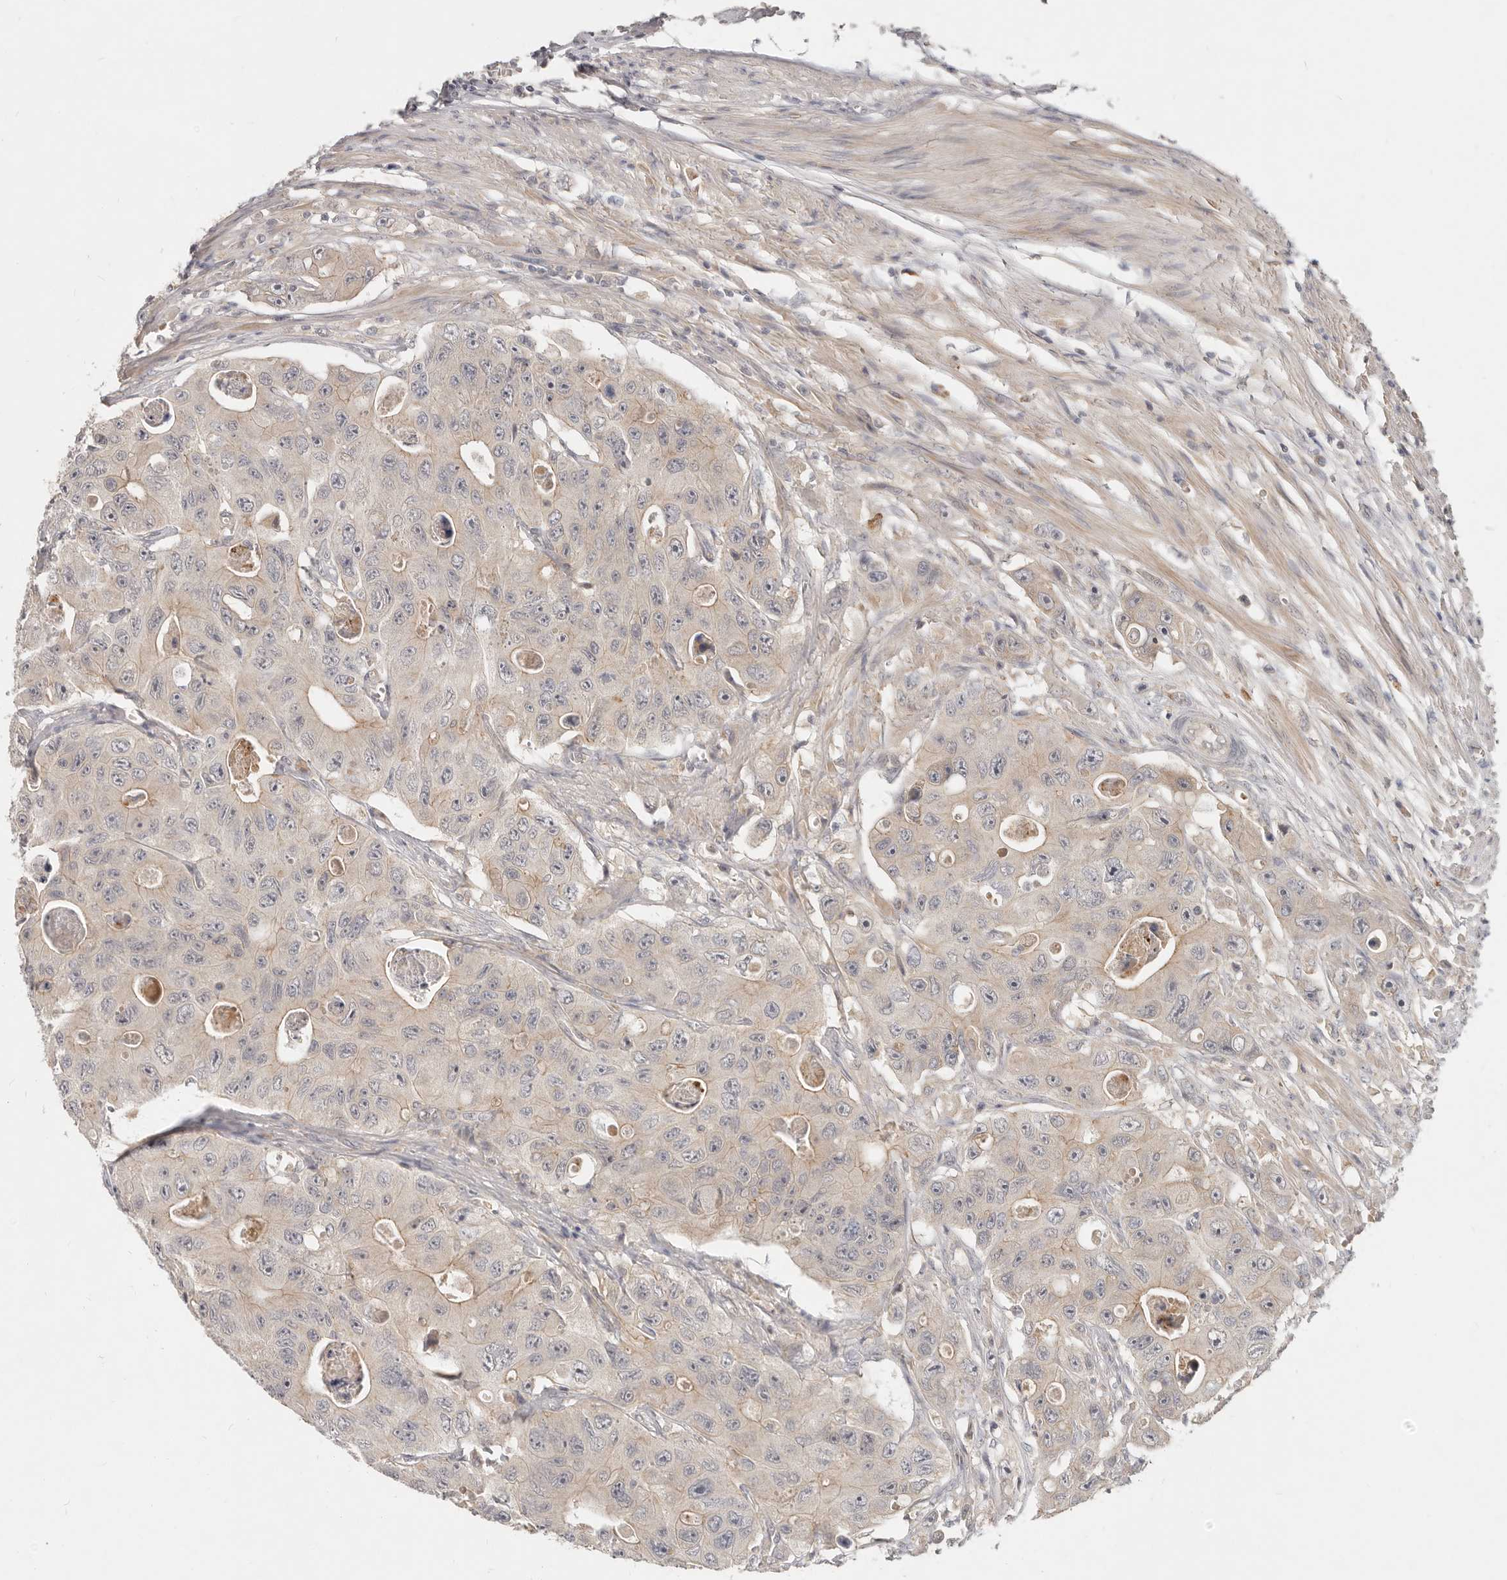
{"staining": {"intensity": "weak", "quantity": "25%-75%", "location": "cytoplasmic/membranous"}, "tissue": "colorectal cancer", "cell_type": "Tumor cells", "image_type": "cancer", "snomed": [{"axis": "morphology", "description": "Adenocarcinoma, NOS"}, {"axis": "topography", "description": "Colon"}], "caption": "Tumor cells display weak cytoplasmic/membranous positivity in about 25%-75% of cells in colorectal cancer.", "gene": "USP49", "patient": {"sex": "female", "age": 46}}